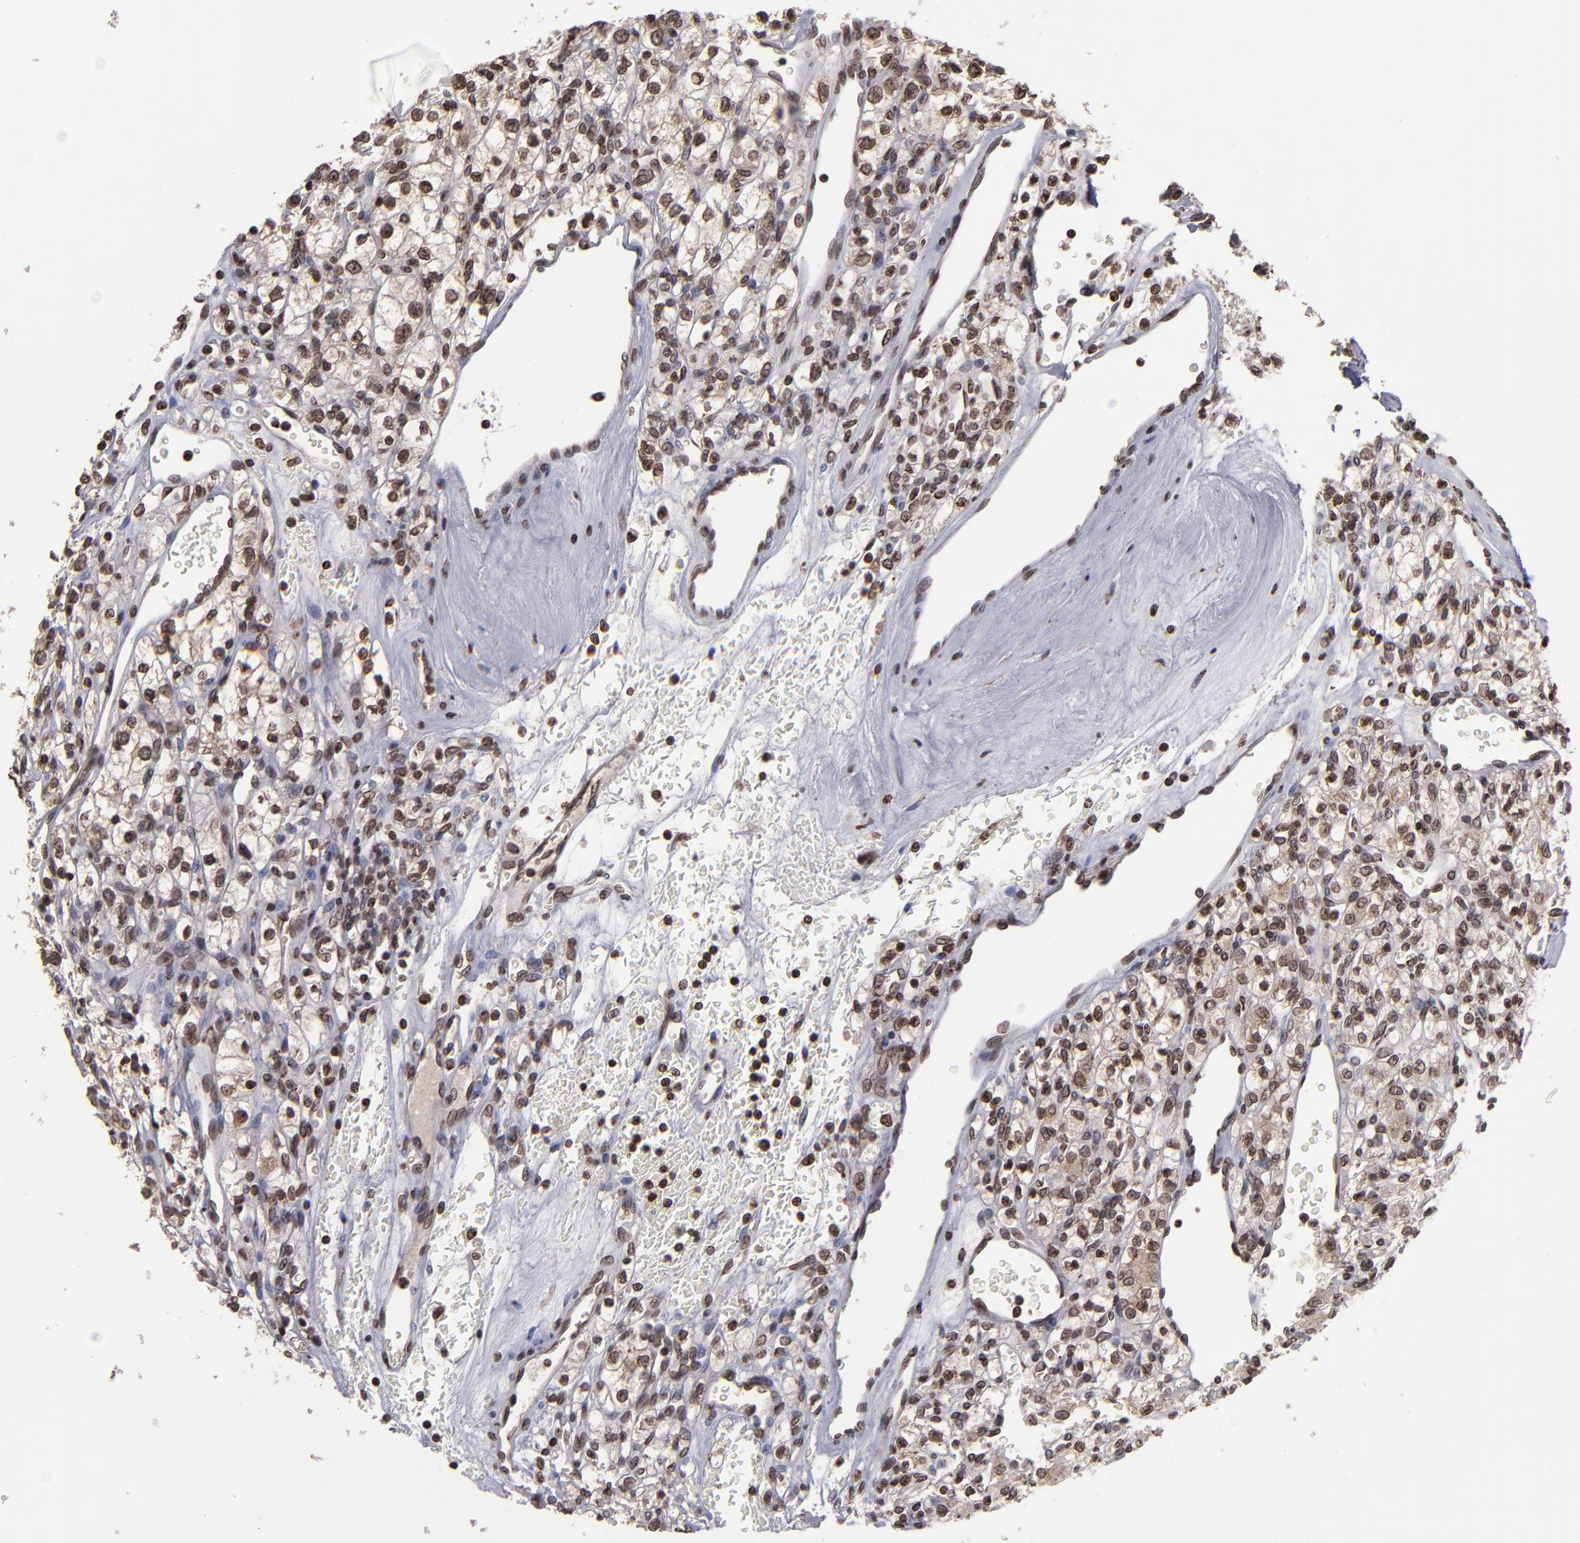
{"staining": {"intensity": "moderate", "quantity": ">75%", "location": "cytoplasmic/membranous,nuclear"}, "tissue": "renal cancer", "cell_type": "Tumor cells", "image_type": "cancer", "snomed": [{"axis": "morphology", "description": "Adenocarcinoma, NOS"}, {"axis": "topography", "description": "Kidney"}], "caption": "A histopathology image showing moderate cytoplasmic/membranous and nuclear staining in about >75% of tumor cells in renal cancer, as visualized by brown immunohistochemical staining.", "gene": "CSDC2", "patient": {"sex": "female", "age": 62}}